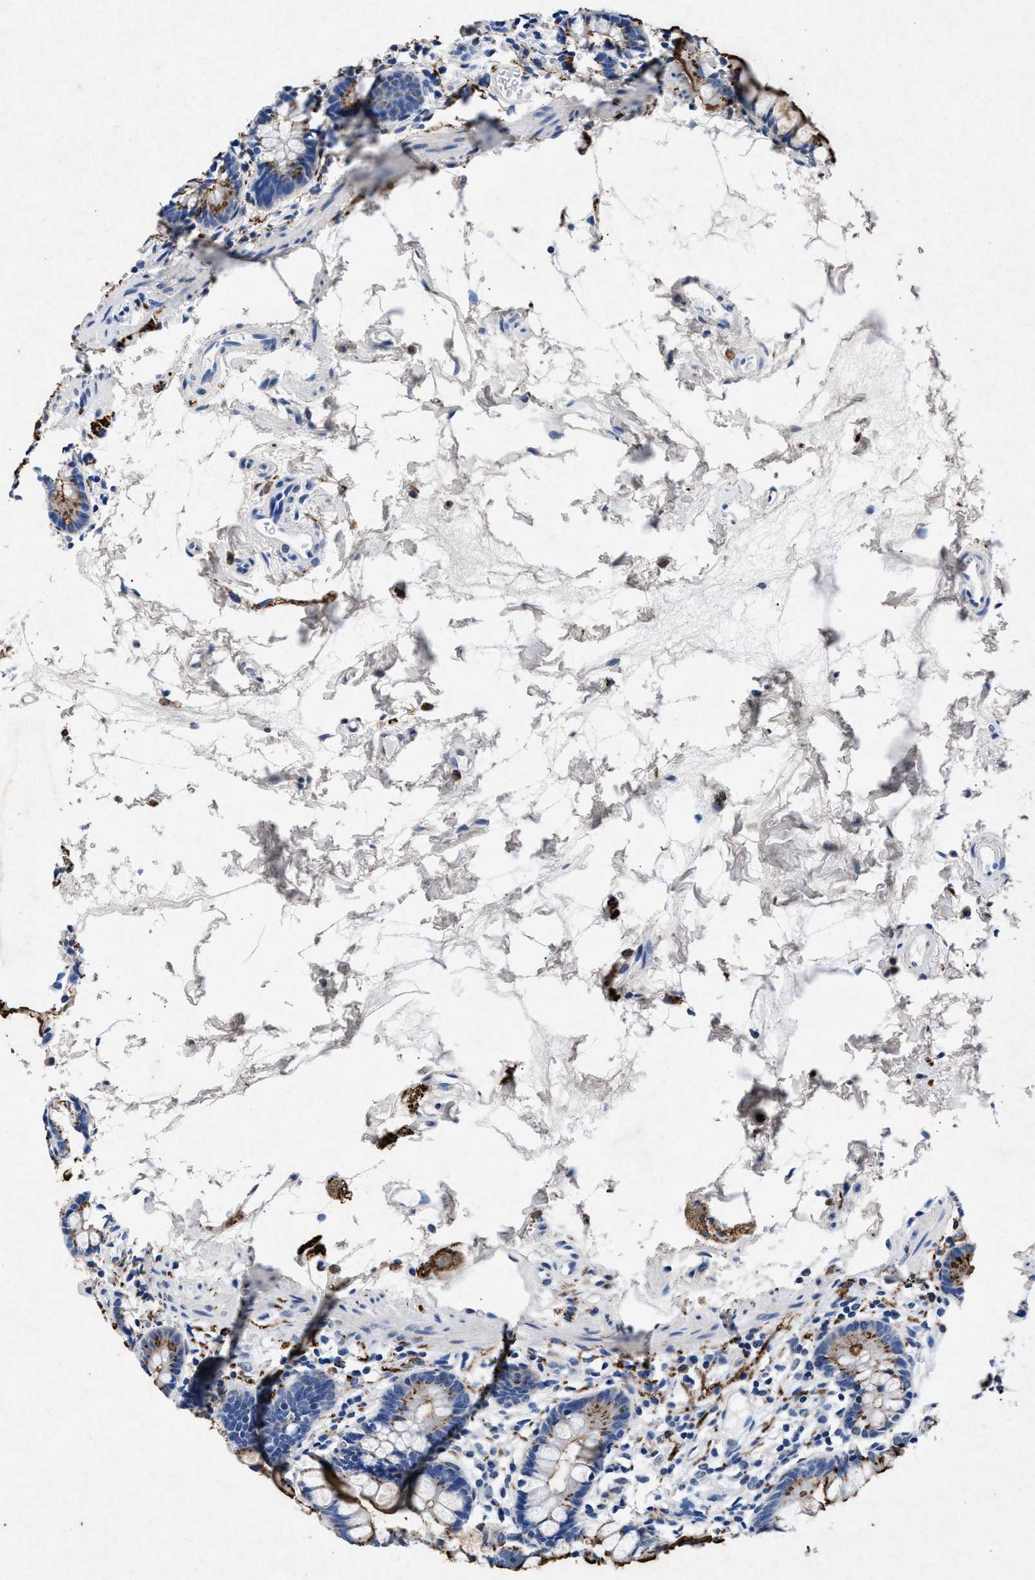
{"staining": {"intensity": "strong", "quantity": ">75%", "location": "cytoplasmic/membranous"}, "tissue": "small intestine", "cell_type": "Glandular cells", "image_type": "normal", "snomed": [{"axis": "morphology", "description": "Normal tissue, NOS"}, {"axis": "topography", "description": "Small intestine"}], "caption": "Immunohistochemical staining of benign human small intestine exhibits >75% levels of strong cytoplasmic/membranous protein staining in approximately >75% of glandular cells.", "gene": "MAP6", "patient": {"sex": "female", "age": 84}}